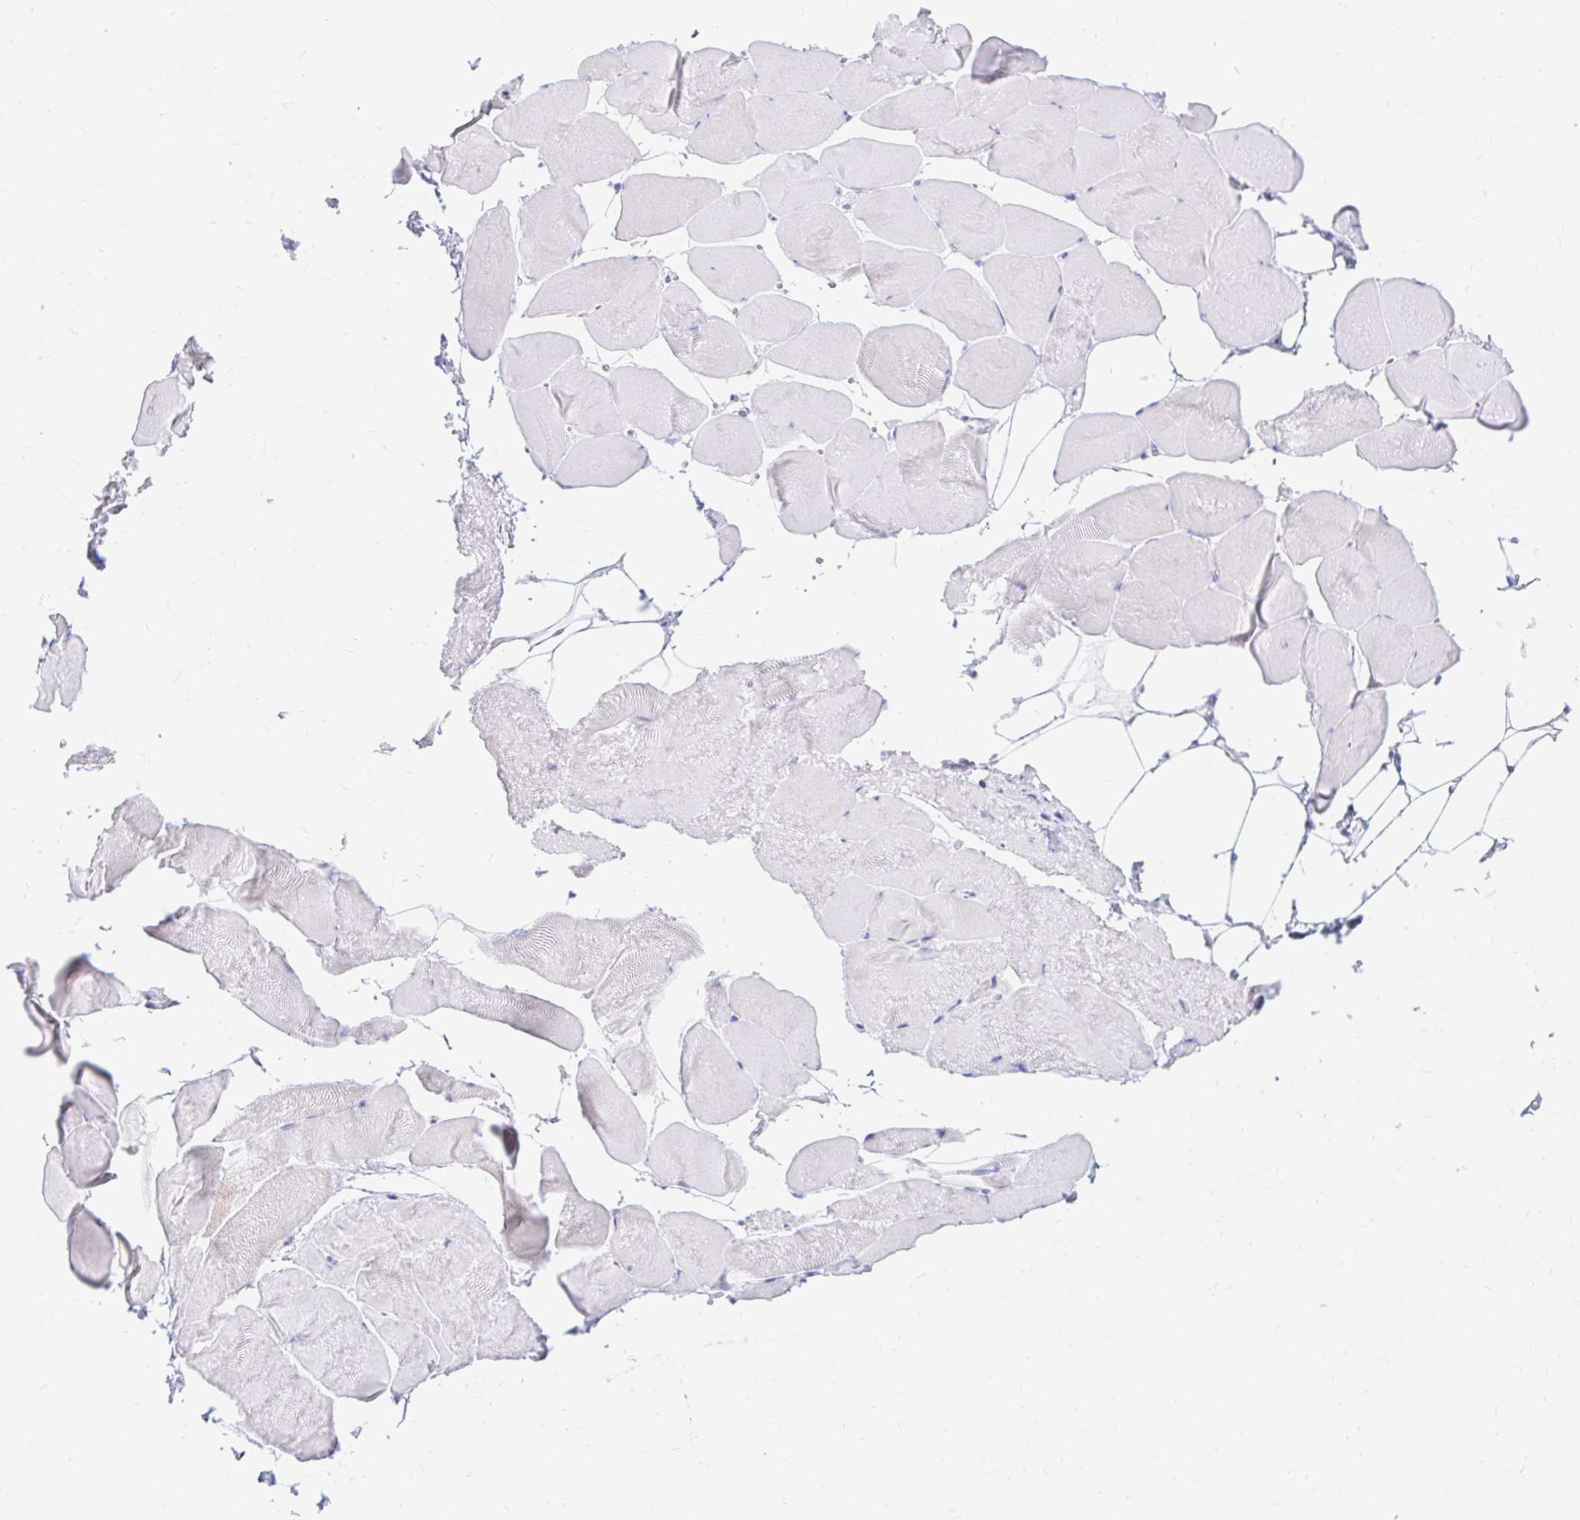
{"staining": {"intensity": "negative", "quantity": "none", "location": "none"}, "tissue": "skeletal muscle", "cell_type": "Myocytes", "image_type": "normal", "snomed": [{"axis": "morphology", "description": "Normal tissue, NOS"}, {"axis": "topography", "description": "Skeletal muscle"}], "caption": "An IHC image of benign skeletal muscle is shown. There is no staining in myocytes of skeletal muscle.", "gene": "PPP1R1B", "patient": {"sex": "female", "age": 64}}